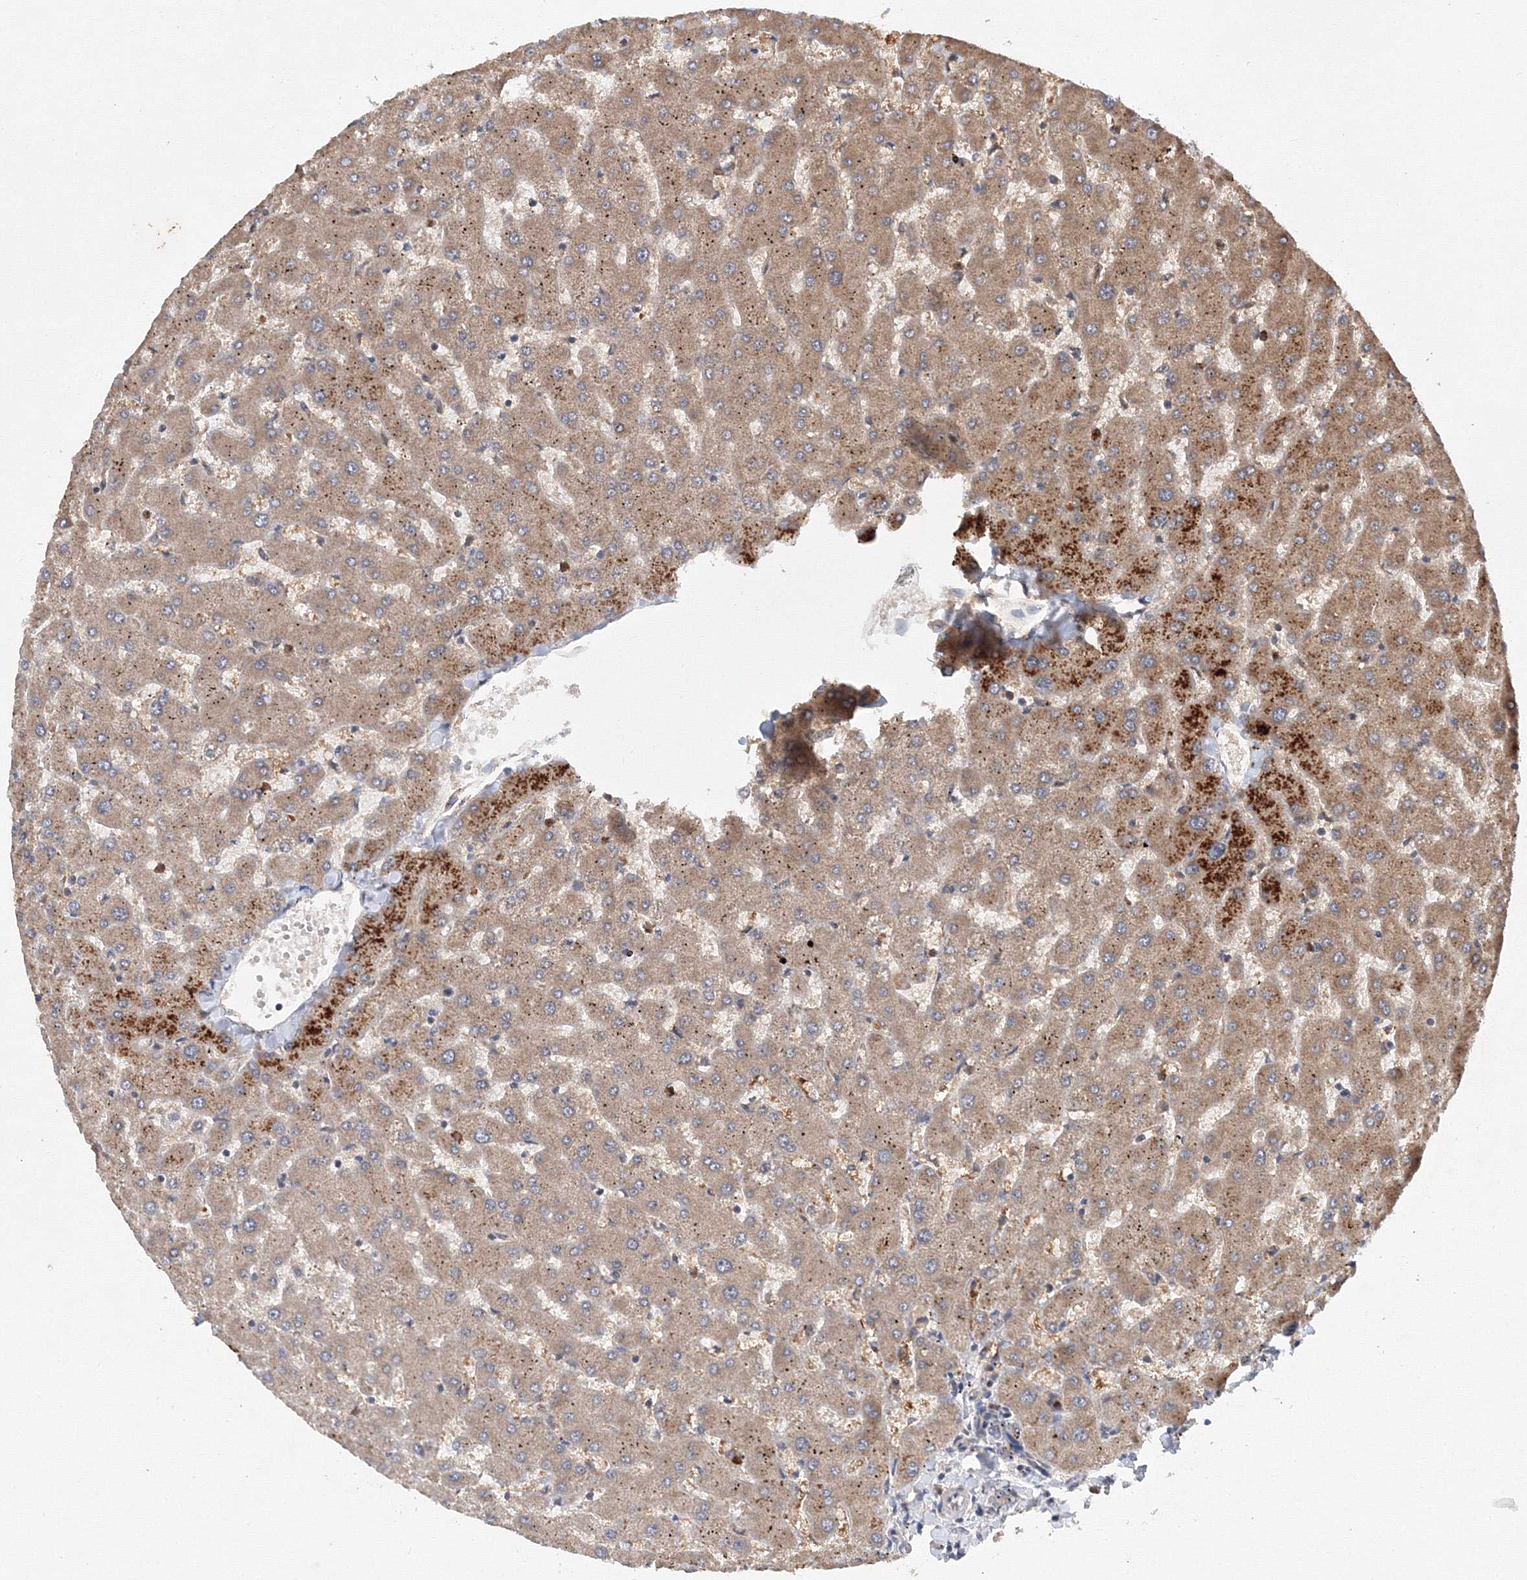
{"staining": {"intensity": "weak", "quantity": ">75%", "location": "cytoplasmic/membranous"}, "tissue": "liver", "cell_type": "Cholangiocytes", "image_type": "normal", "snomed": [{"axis": "morphology", "description": "Normal tissue, NOS"}, {"axis": "topography", "description": "Liver"}], "caption": "IHC of benign human liver shows low levels of weak cytoplasmic/membranous expression in about >75% of cholangiocytes.", "gene": "ATG3", "patient": {"sex": "female", "age": 63}}